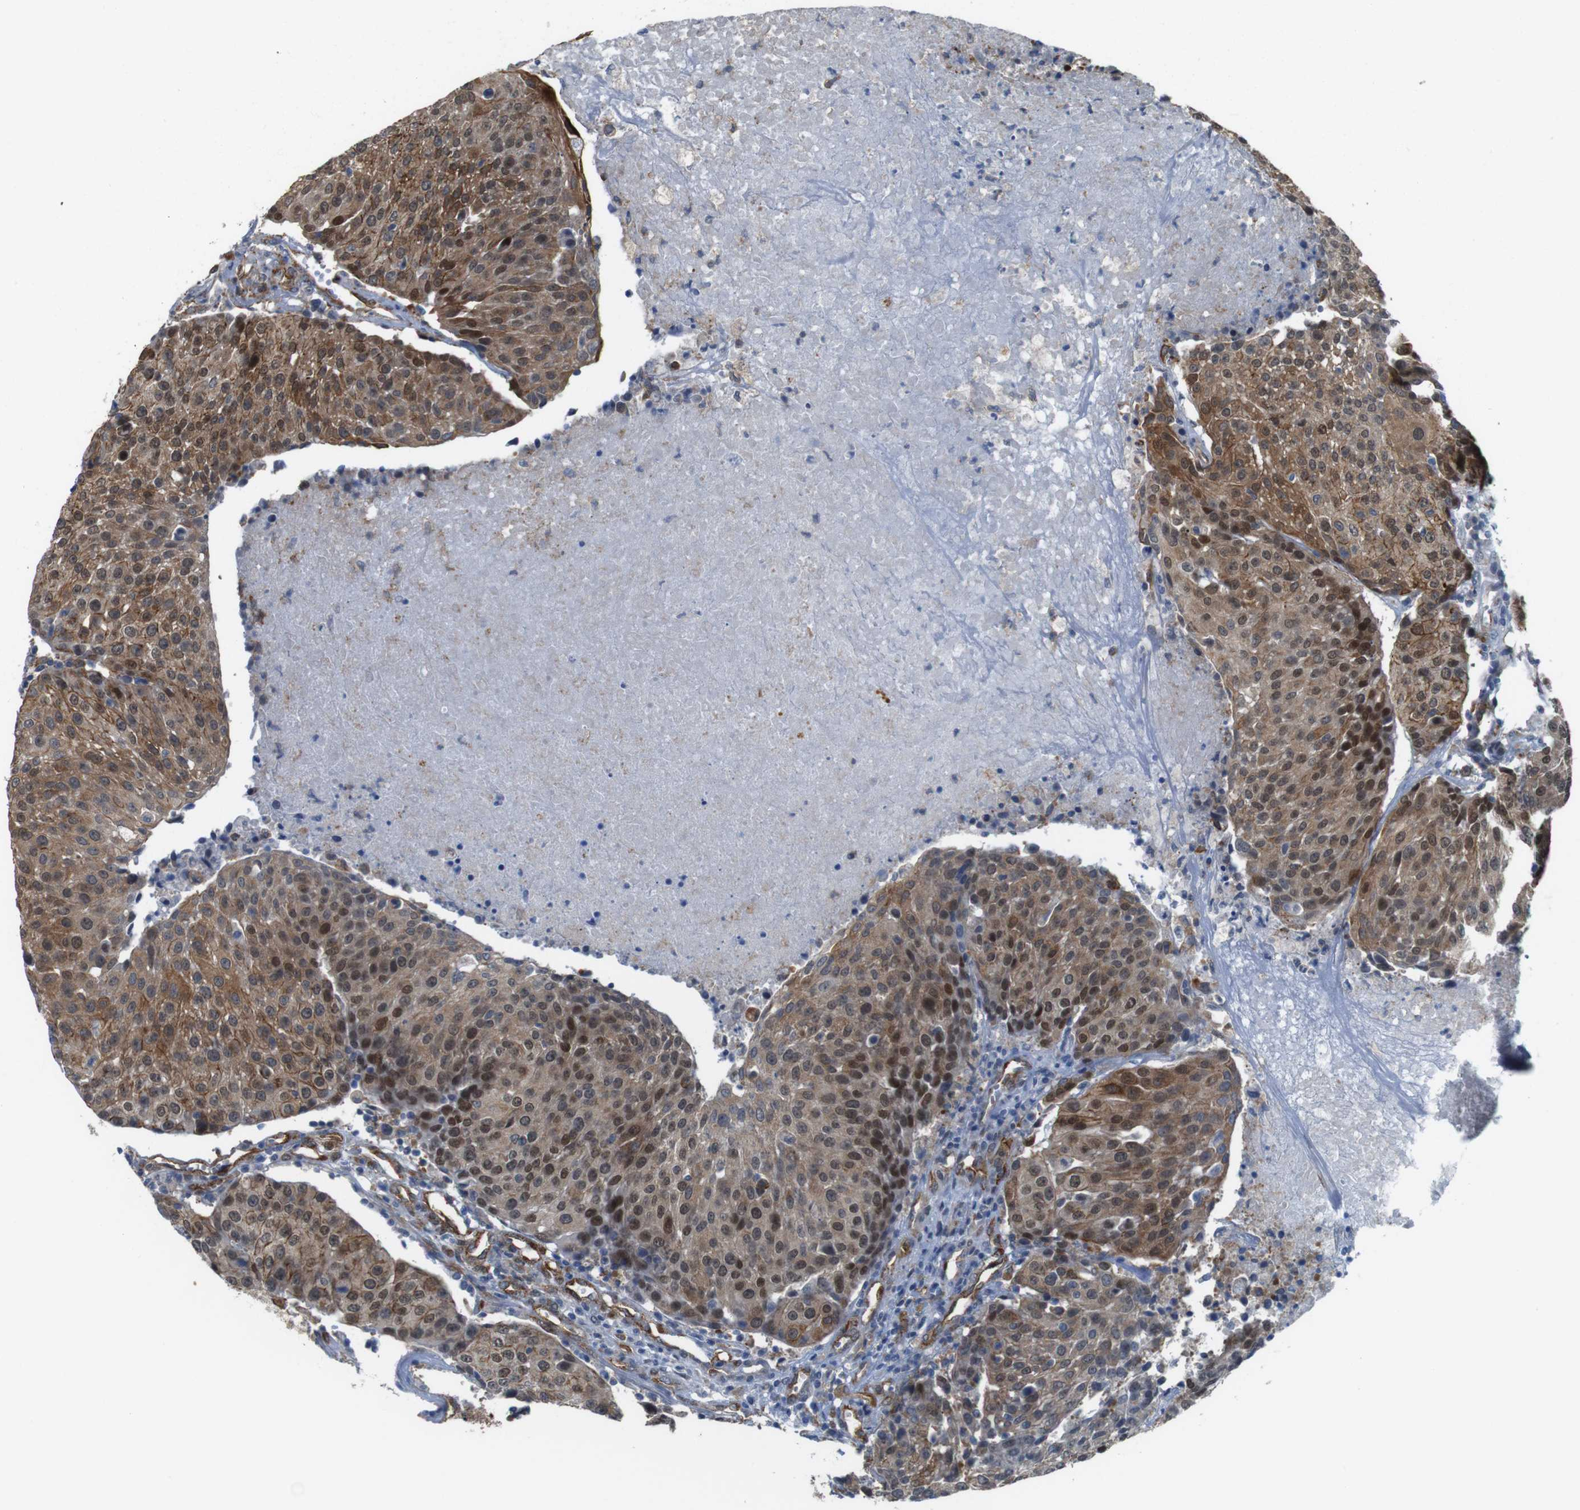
{"staining": {"intensity": "moderate", "quantity": ">75%", "location": "cytoplasmic/membranous,nuclear"}, "tissue": "urothelial cancer", "cell_type": "Tumor cells", "image_type": "cancer", "snomed": [{"axis": "morphology", "description": "Urothelial carcinoma, High grade"}, {"axis": "topography", "description": "Urinary bladder"}], "caption": "Human high-grade urothelial carcinoma stained with a brown dye shows moderate cytoplasmic/membranous and nuclear positive staining in about >75% of tumor cells.", "gene": "PTGER4", "patient": {"sex": "female", "age": 85}}